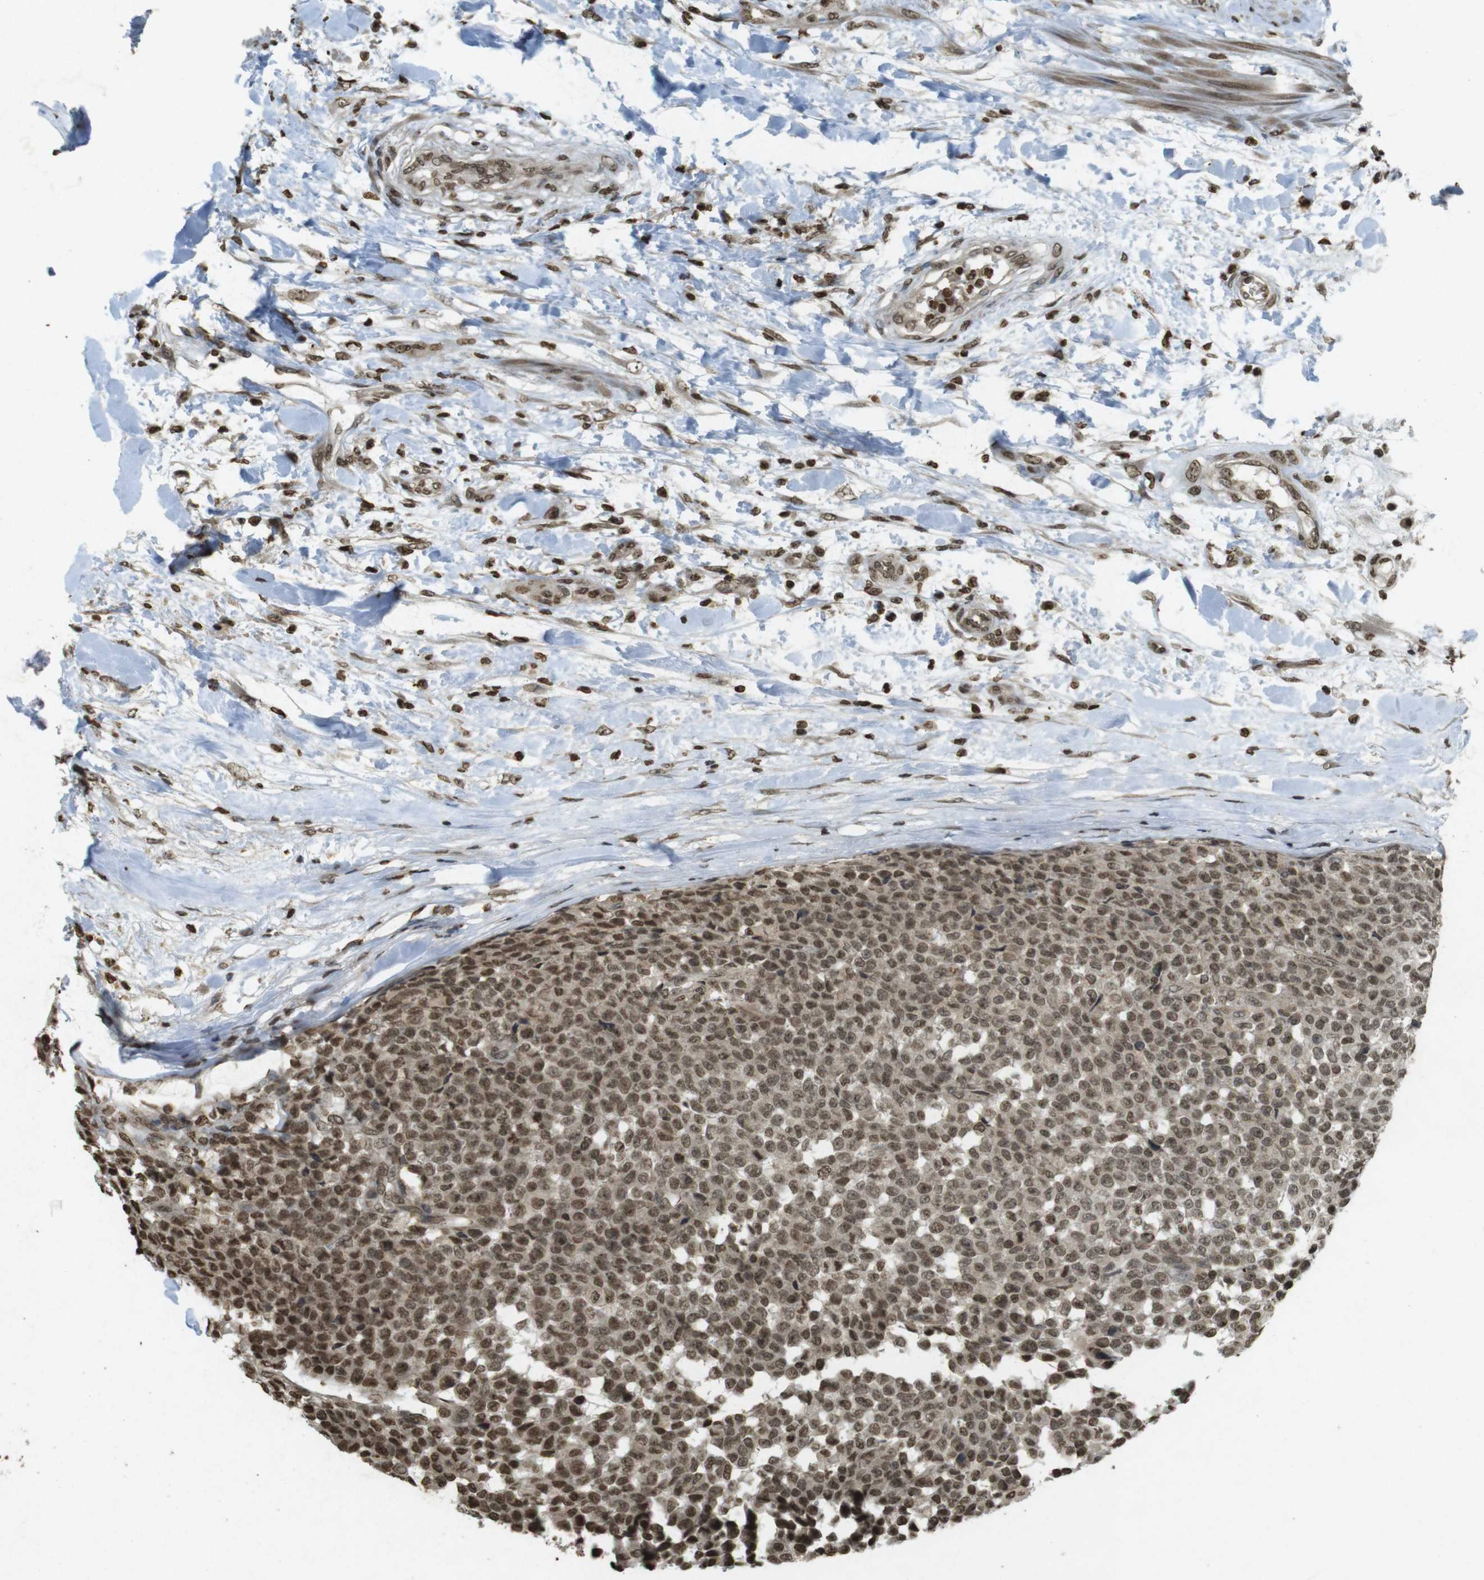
{"staining": {"intensity": "moderate", "quantity": ">75%", "location": "cytoplasmic/membranous,nuclear"}, "tissue": "testis cancer", "cell_type": "Tumor cells", "image_type": "cancer", "snomed": [{"axis": "morphology", "description": "Seminoma, NOS"}, {"axis": "topography", "description": "Testis"}], "caption": "Protein expression by immunohistochemistry reveals moderate cytoplasmic/membranous and nuclear expression in approximately >75% of tumor cells in seminoma (testis).", "gene": "ORC4", "patient": {"sex": "male", "age": 59}}